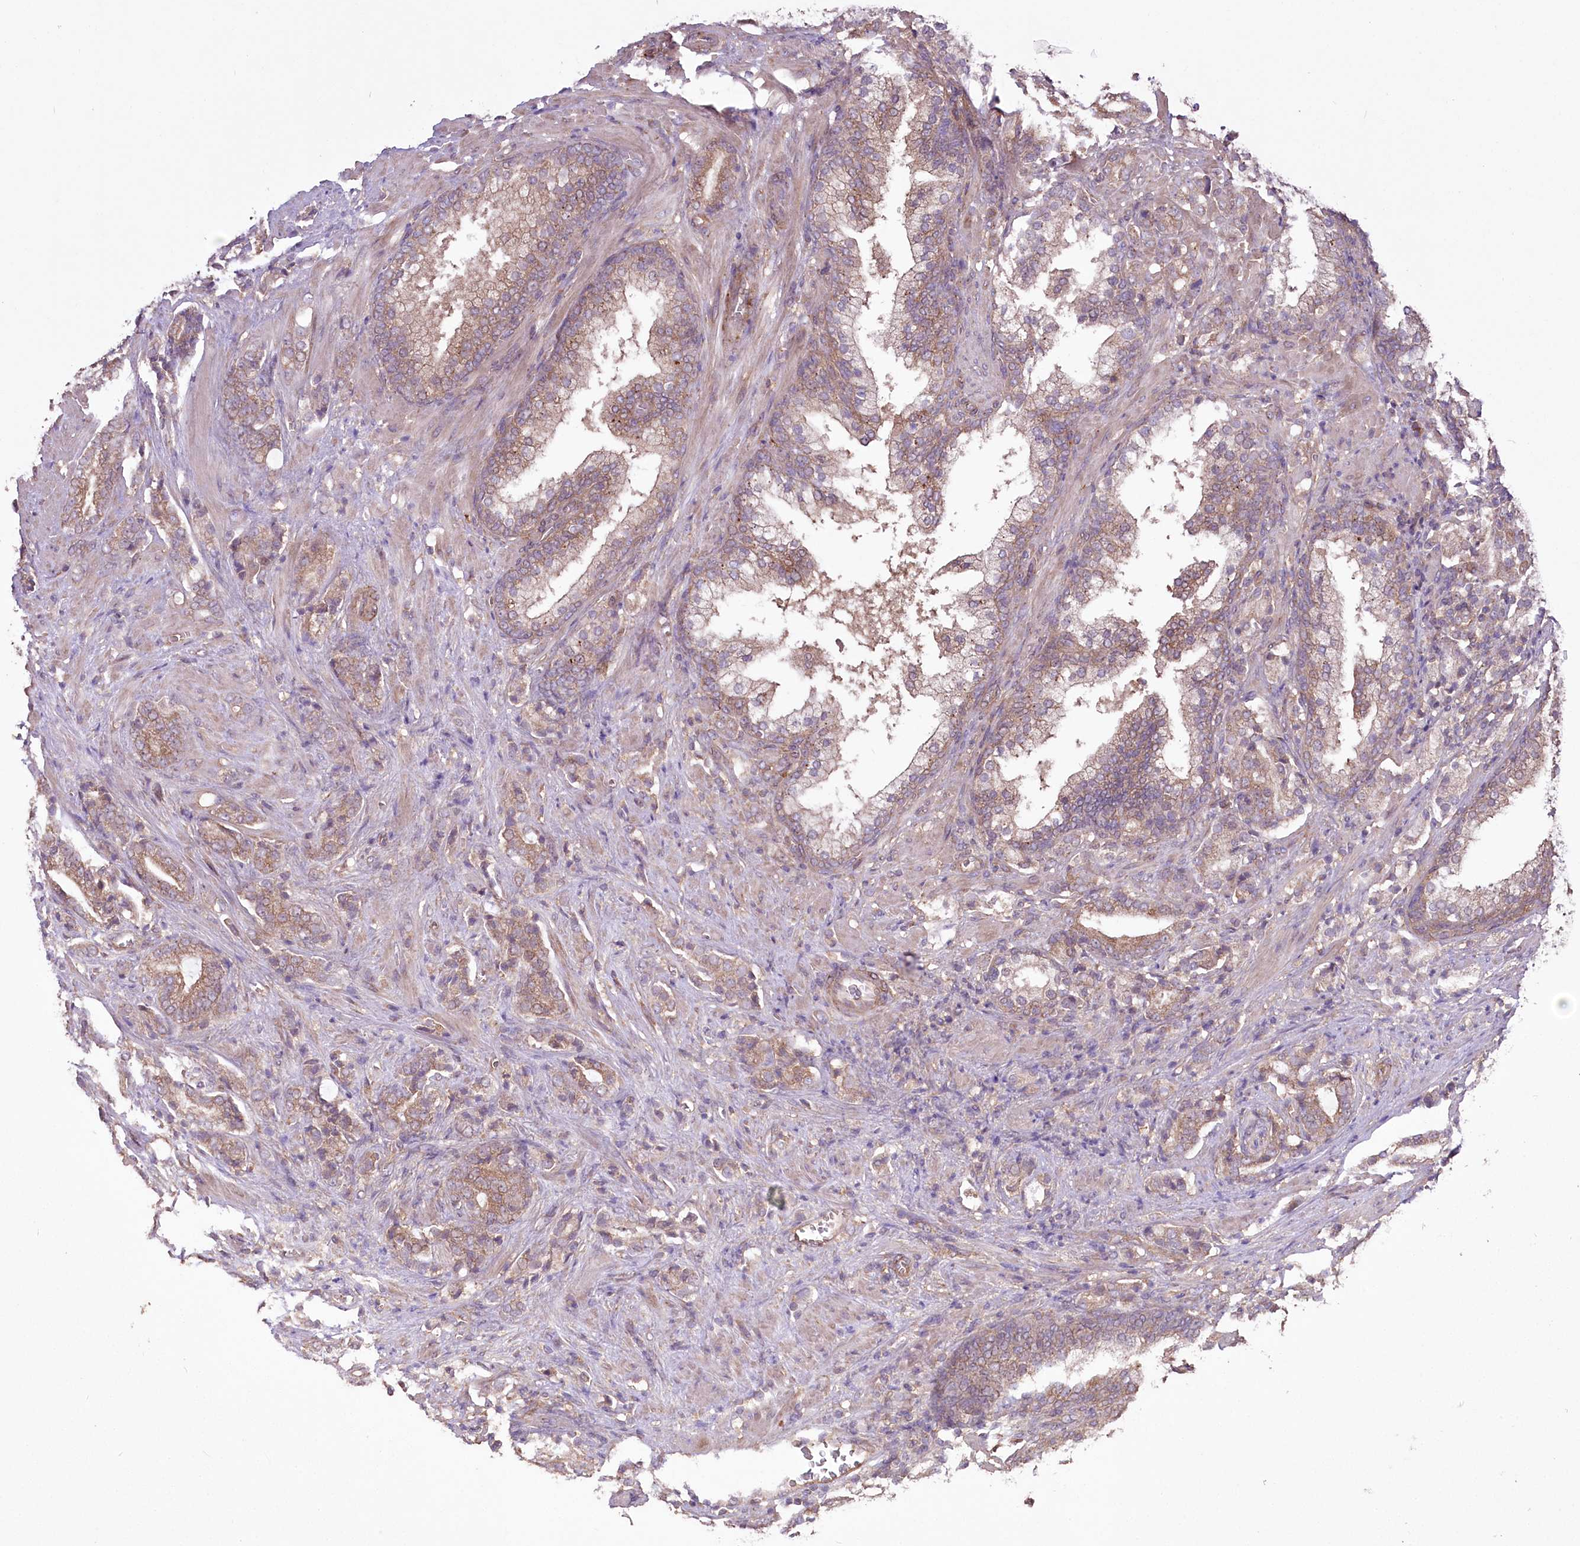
{"staining": {"intensity": "weak", "quantity": ">75%", "location": "cytoplasmic/membranous"}, "tissue": "prostate cancer", "cell_type": "Tumor cells", "image_type": "cancer", "snomed": [{"axis": "morphology", "description": "Adenocarcinoma, High grade"}, {"axis": "topography", "description": "Prostate"}], "caption": "A low amount of weak cytoplasmic/membranous staining is appreciated in approximately >75% of tumor cells in adenocarcinoma (high-grade) (prostate) tissue. The protein is shown in brown color, while the nuclei are stained blue.", "gene": "PRSS53", "patient": {"sex": "male", "age": 57}}